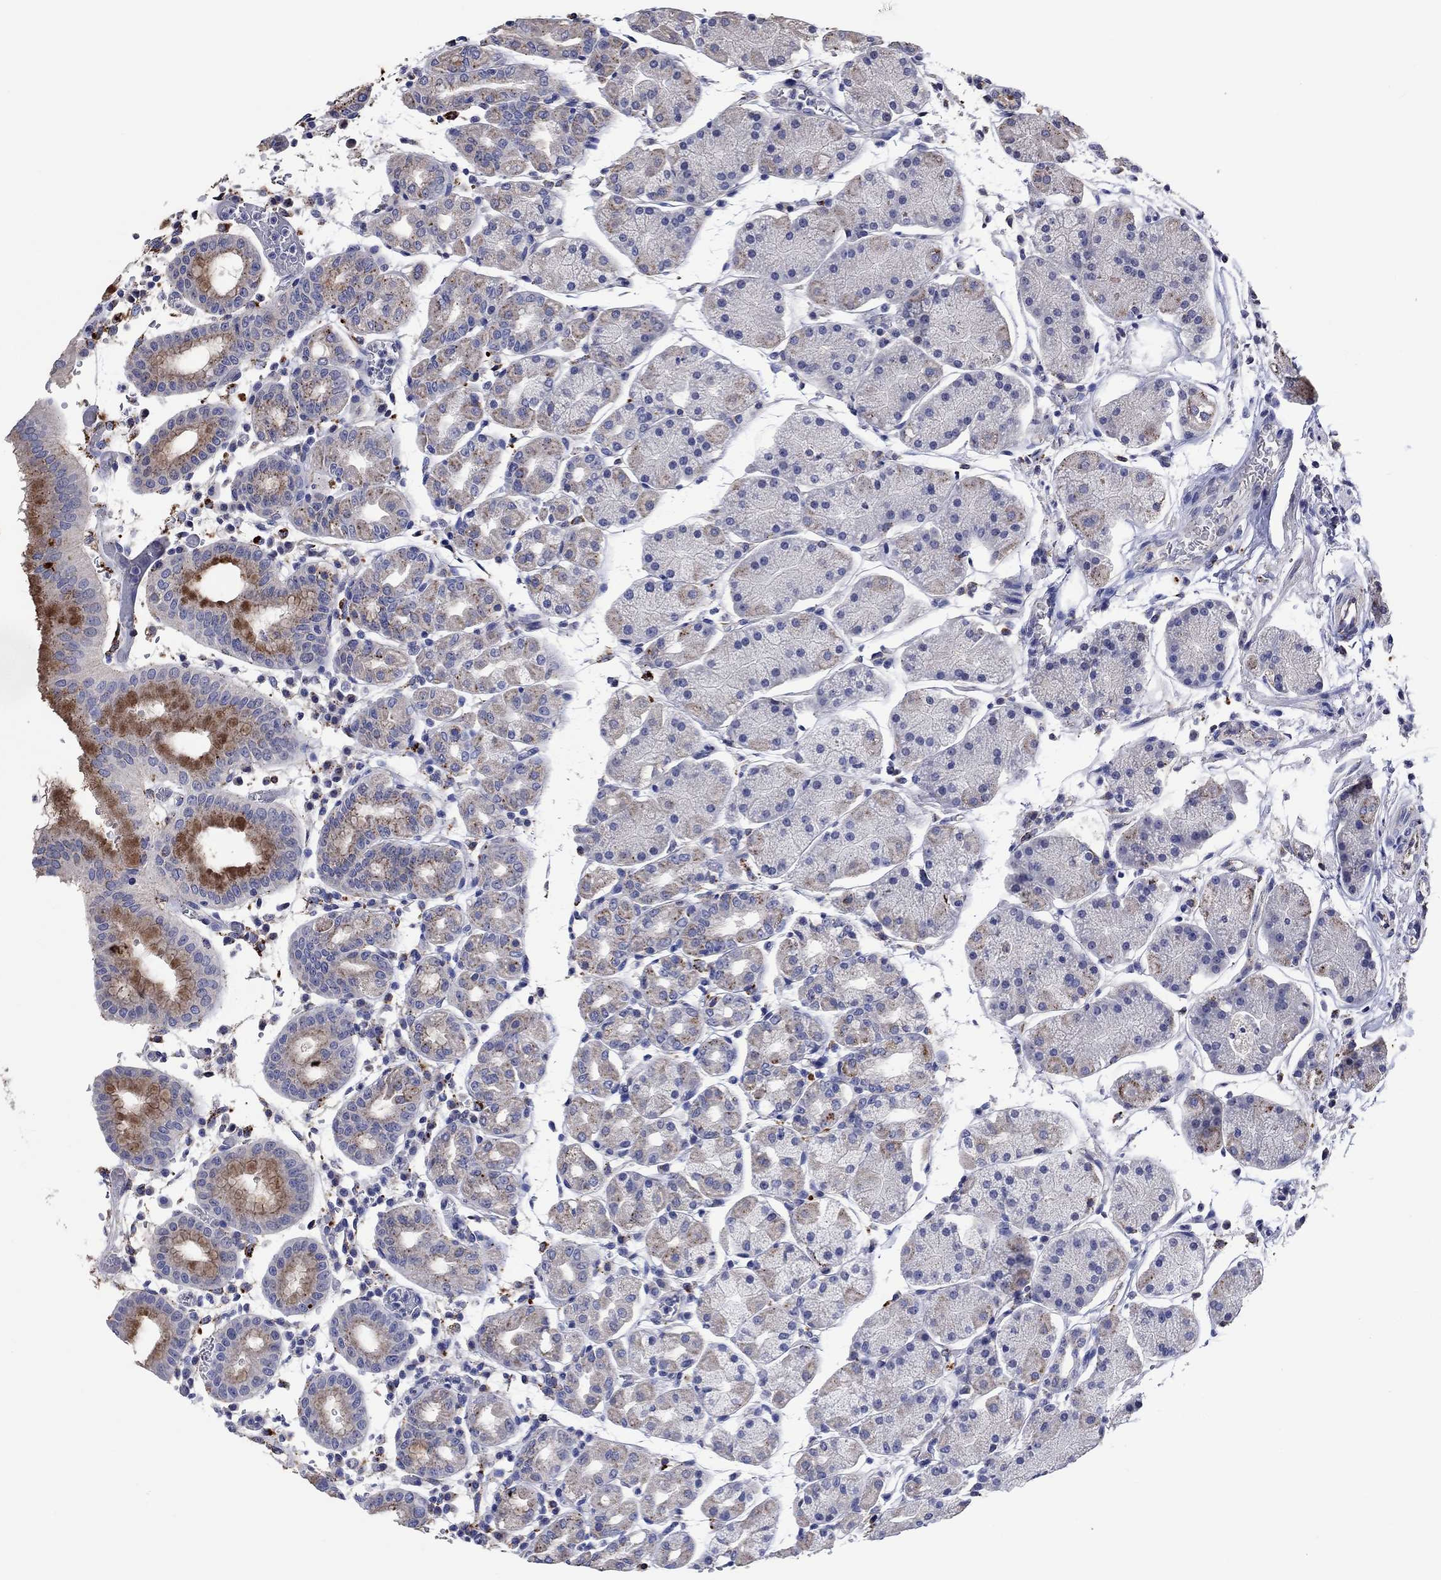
{"staining": {"intensity": "strong", "quantity": "25%-75%", "location": "cytoplasmic/membranous"}, "tissue": "stomach", "cell_type": "Glandular cells", "image_type": "normal", "snomed": [{"axis": "morphology", "description": "Normal tissue, NOS"}, {"axis": "topography", "description": "Stomach"}], "caption": "Immunohistochemistry (IHC) micrograph of unremarkable human stomach stained for a protein (brown), which shows high levels of strong cytoplasmic/membranous expression in about 25%-75% of glandular cells.", "gene": "CTSB", "patient": {"sex": "male", "age": 54}}